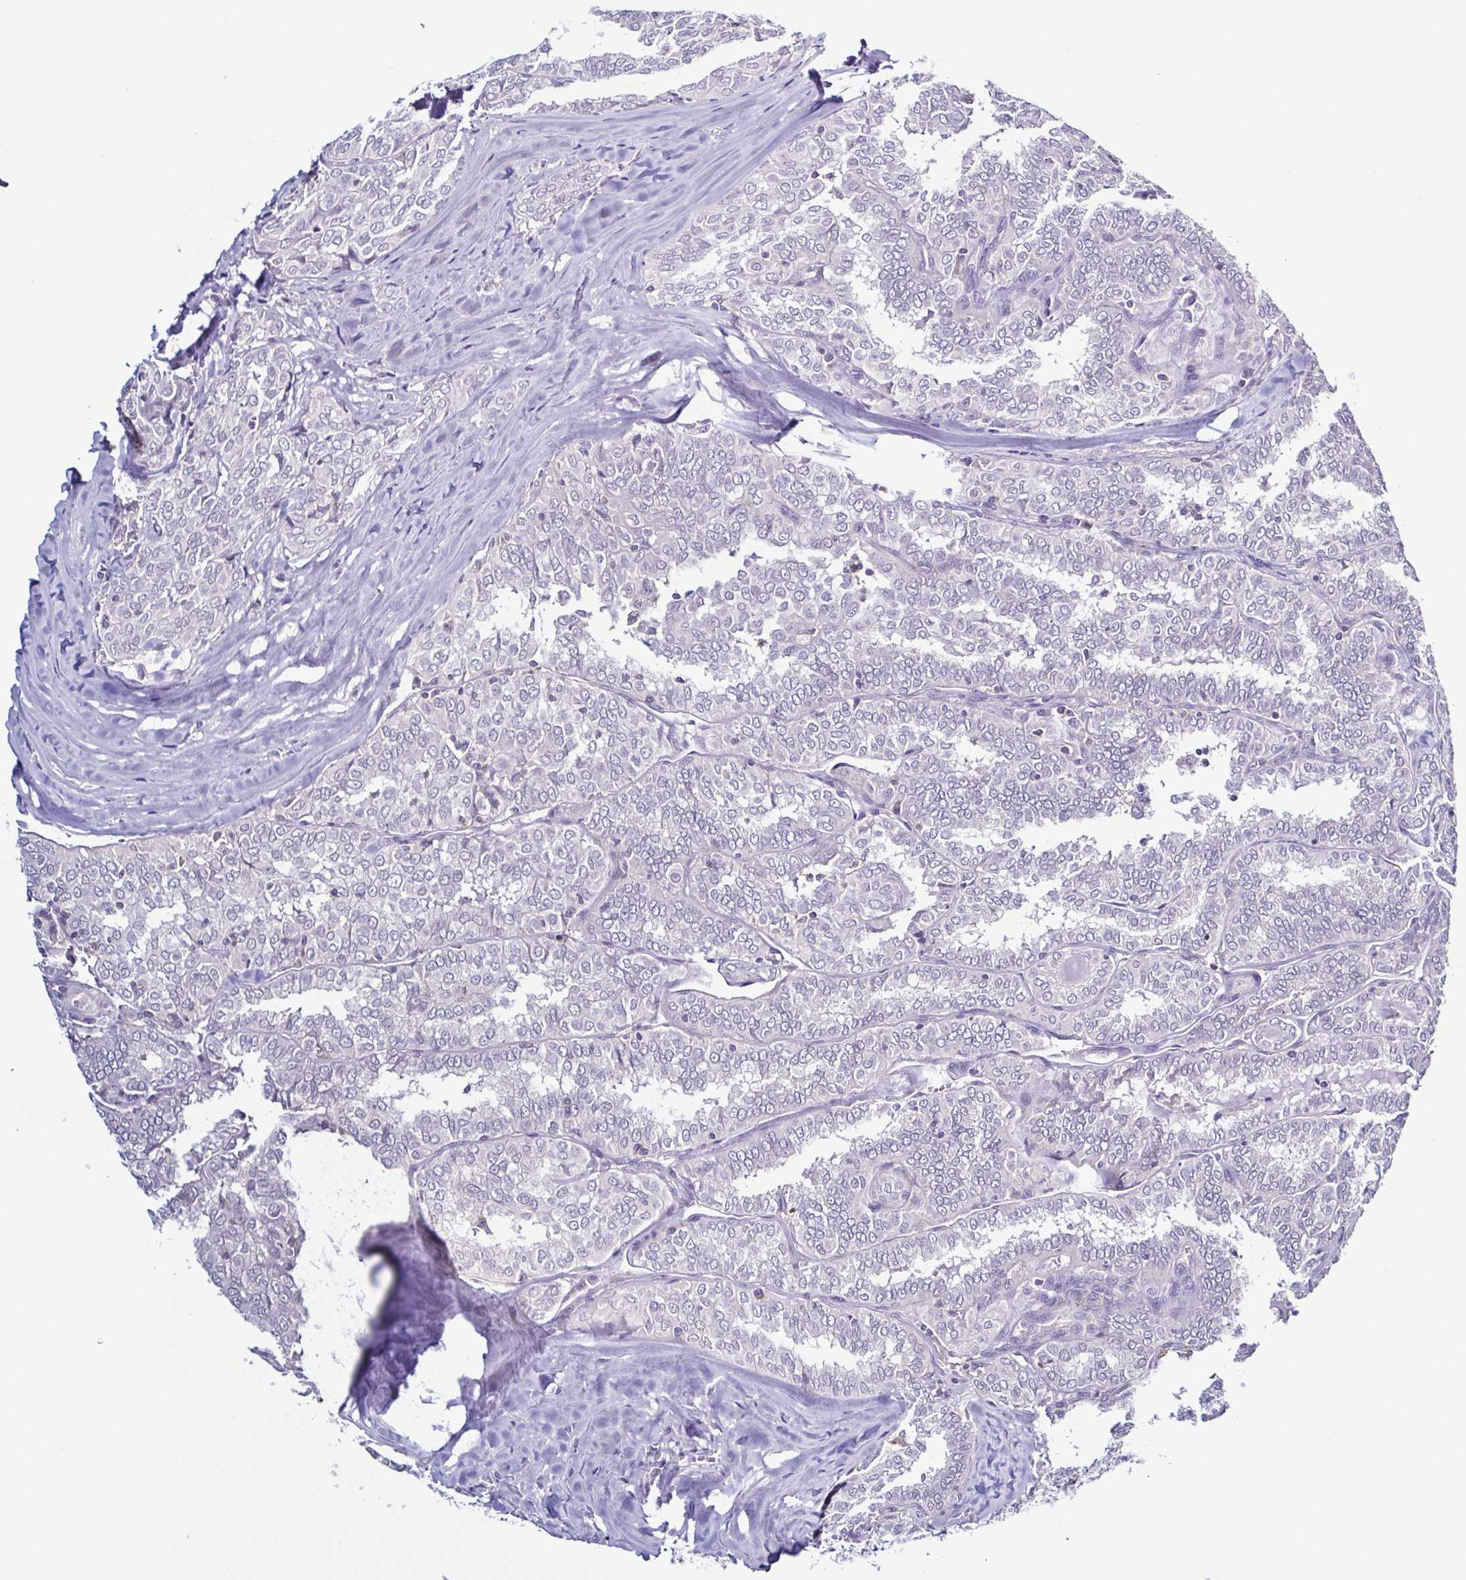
{"staining": {"intensity": "negative", "quantity": "none", "location": "none"}, "tissue": "thyroid cancer", "cell_type": "Tumor cells", "image_type": "cancer", "snomed": [{"axis": "morphology", "description": "Papillary adenocarcinoma, NOS"}, {"axis": "topography", "description": "Thyroid gland"}], "caption": "Protein analysis of papillary adenocarcinoma (thyroid) displays no significant staining in tumor cells.", "gene": "TNNT2", "patient": {"sex": "female", "age": 30}}